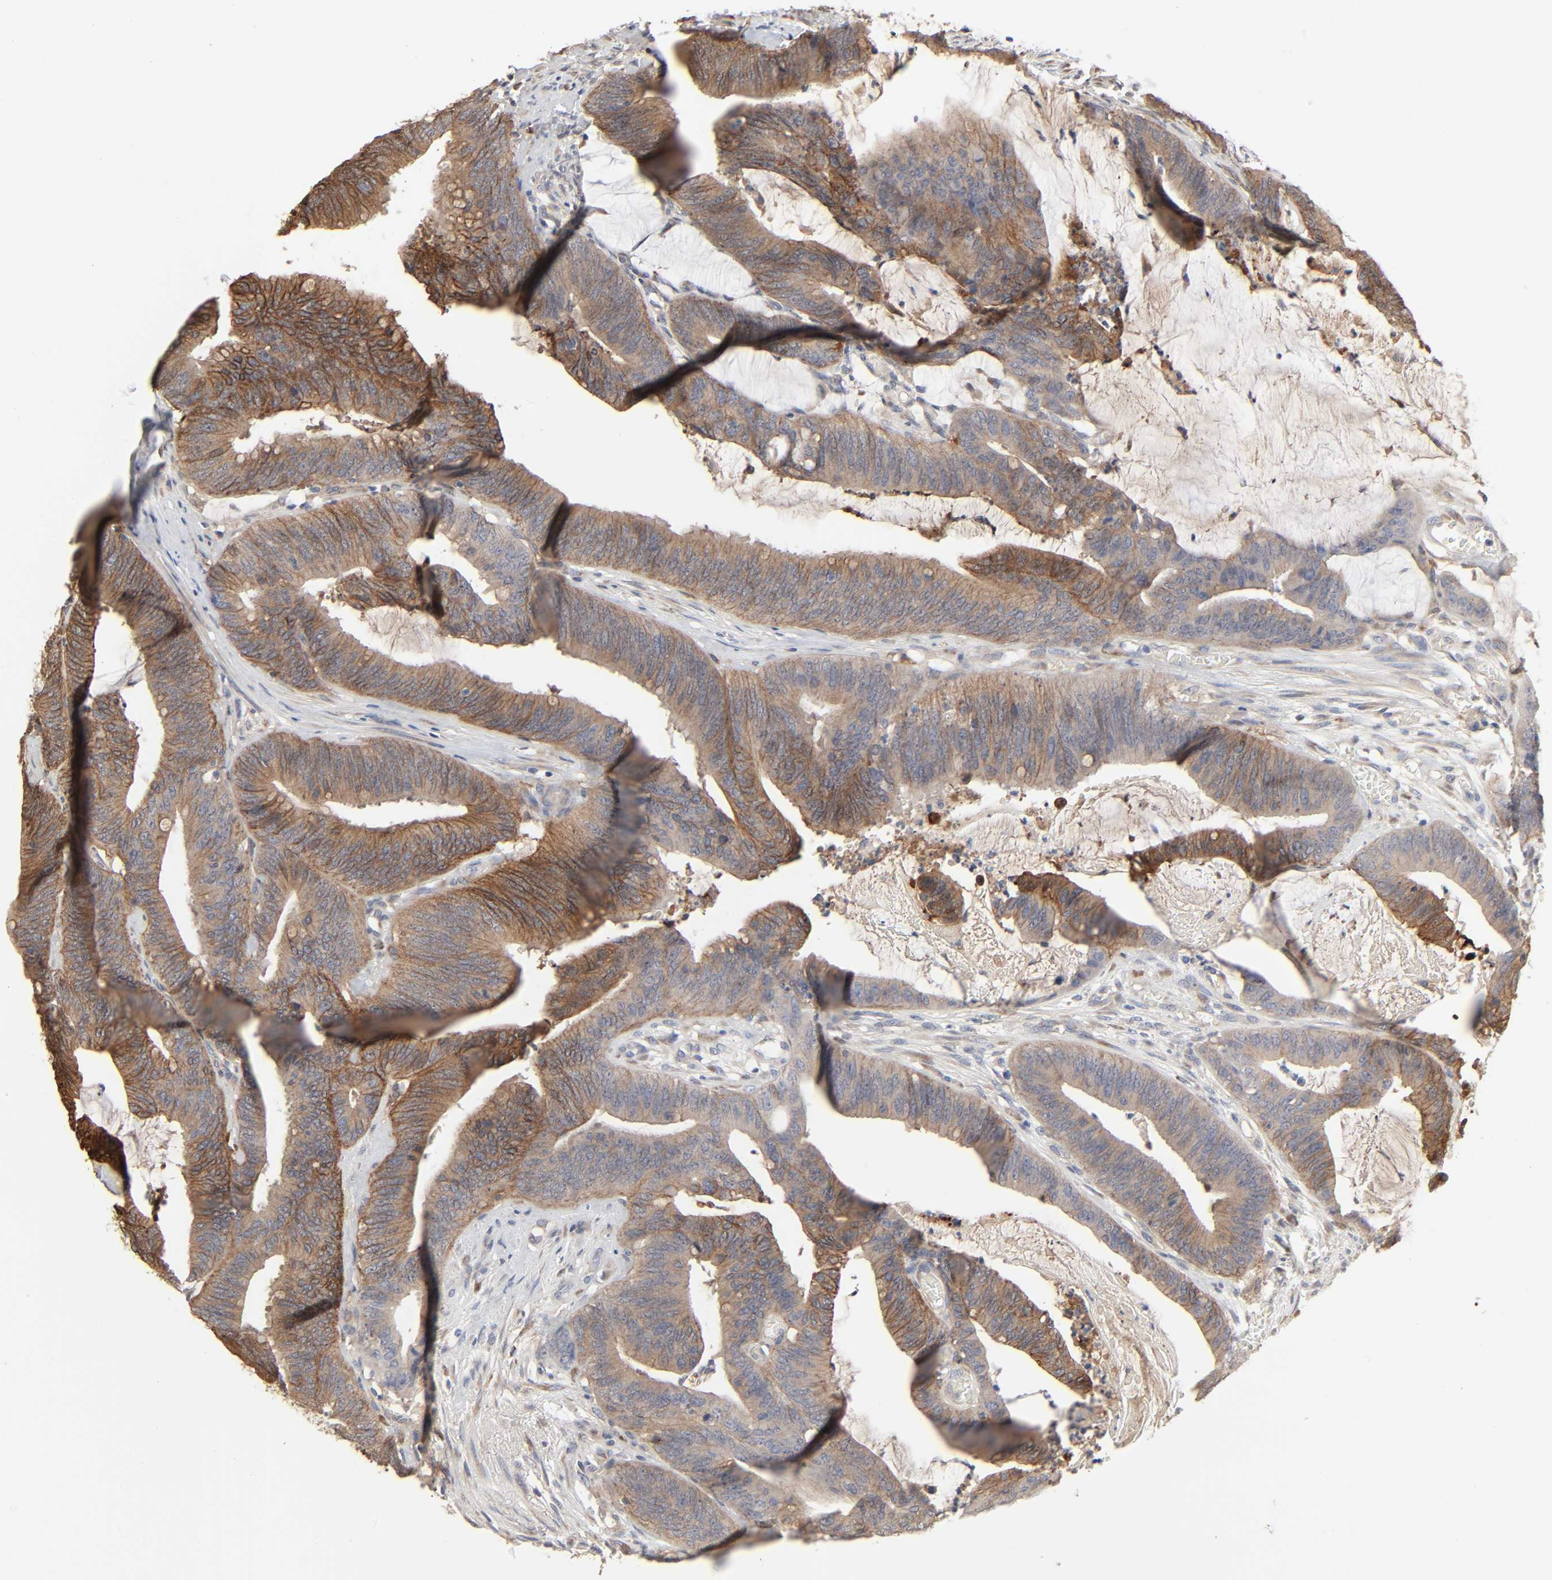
{"staining": {"intensity": "moderate", "quantity": ">75%", "location": "cytoplasmic/membranous"}, "tissue": "colorectal cancer", "cell_type": "Tumor cells", "image_type": "cancer", "snomed": [{"axis": "morphology", "description": "Adenocarcinoma, NOS"}, {"axis": "topography", "description": "Rectum"}], "caption": "Colorectal cancer (adenocarcinoma) stained with a protein marker reveals moderate staining in tumor cells.", "gene": "NDRG2", "patient": {"sex": "female", "age": 66}}